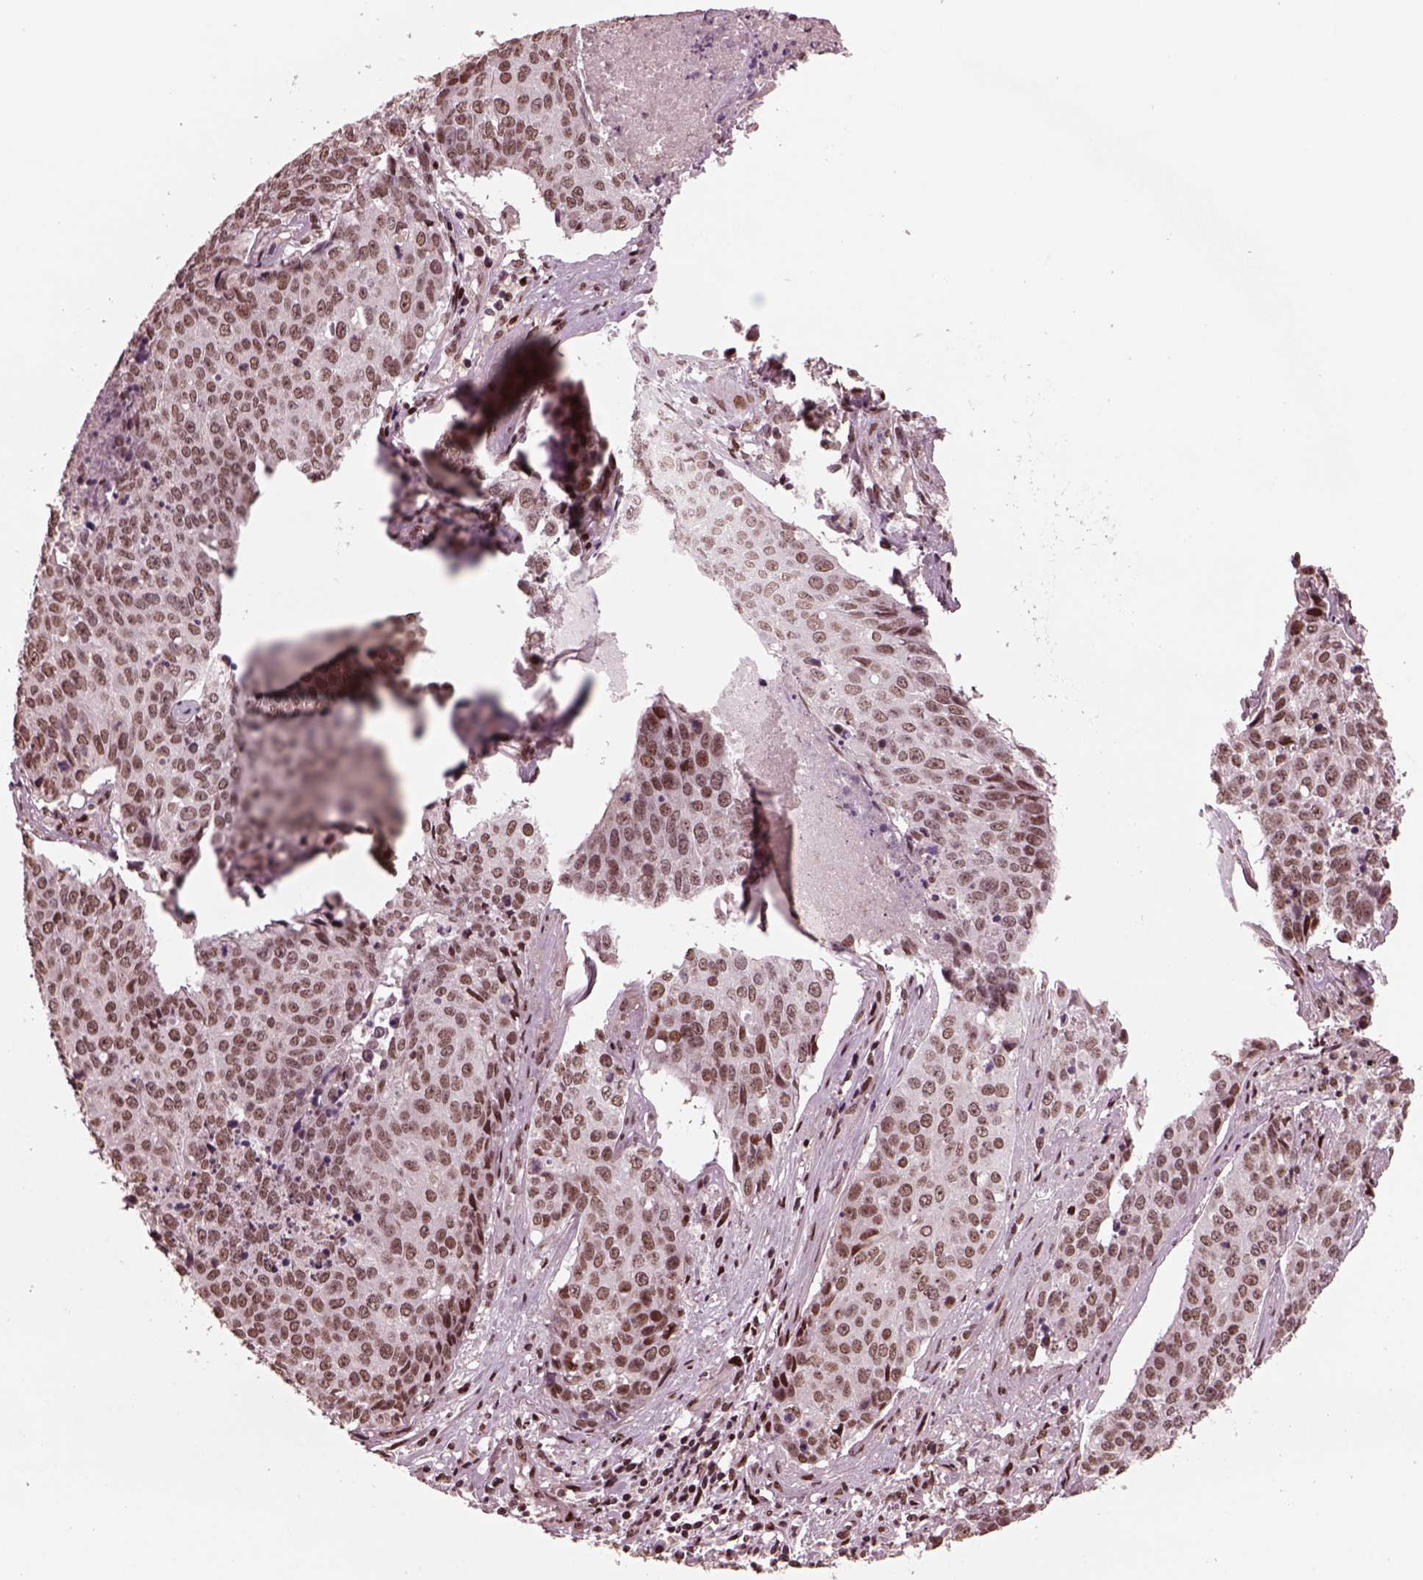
{"staining": {"intensity": "moderate", "quantity": "25%-75%", "location": "nuclear"}, "tissue": "lung cancer", "cell_type": "Tumor cells", "image_type": "cancer", "snomed": [{"axis": "morphology", "description": "Normal tissue, NOS"}, {"axis": "morphology", "description": "Squamous cell carcinoma, NOS"}, {"axis": "topography", "description": "Bronchus"}, {"axis": "topography", "description": "Lung"}], "caption": "Human lung cancer stained for a protein (brown) exhibits moderate nuclear positive expression in about 25%-75% of tumor cells.", "gene": "NAP1L5", "patient": {"sex": "male", "age": 64}}